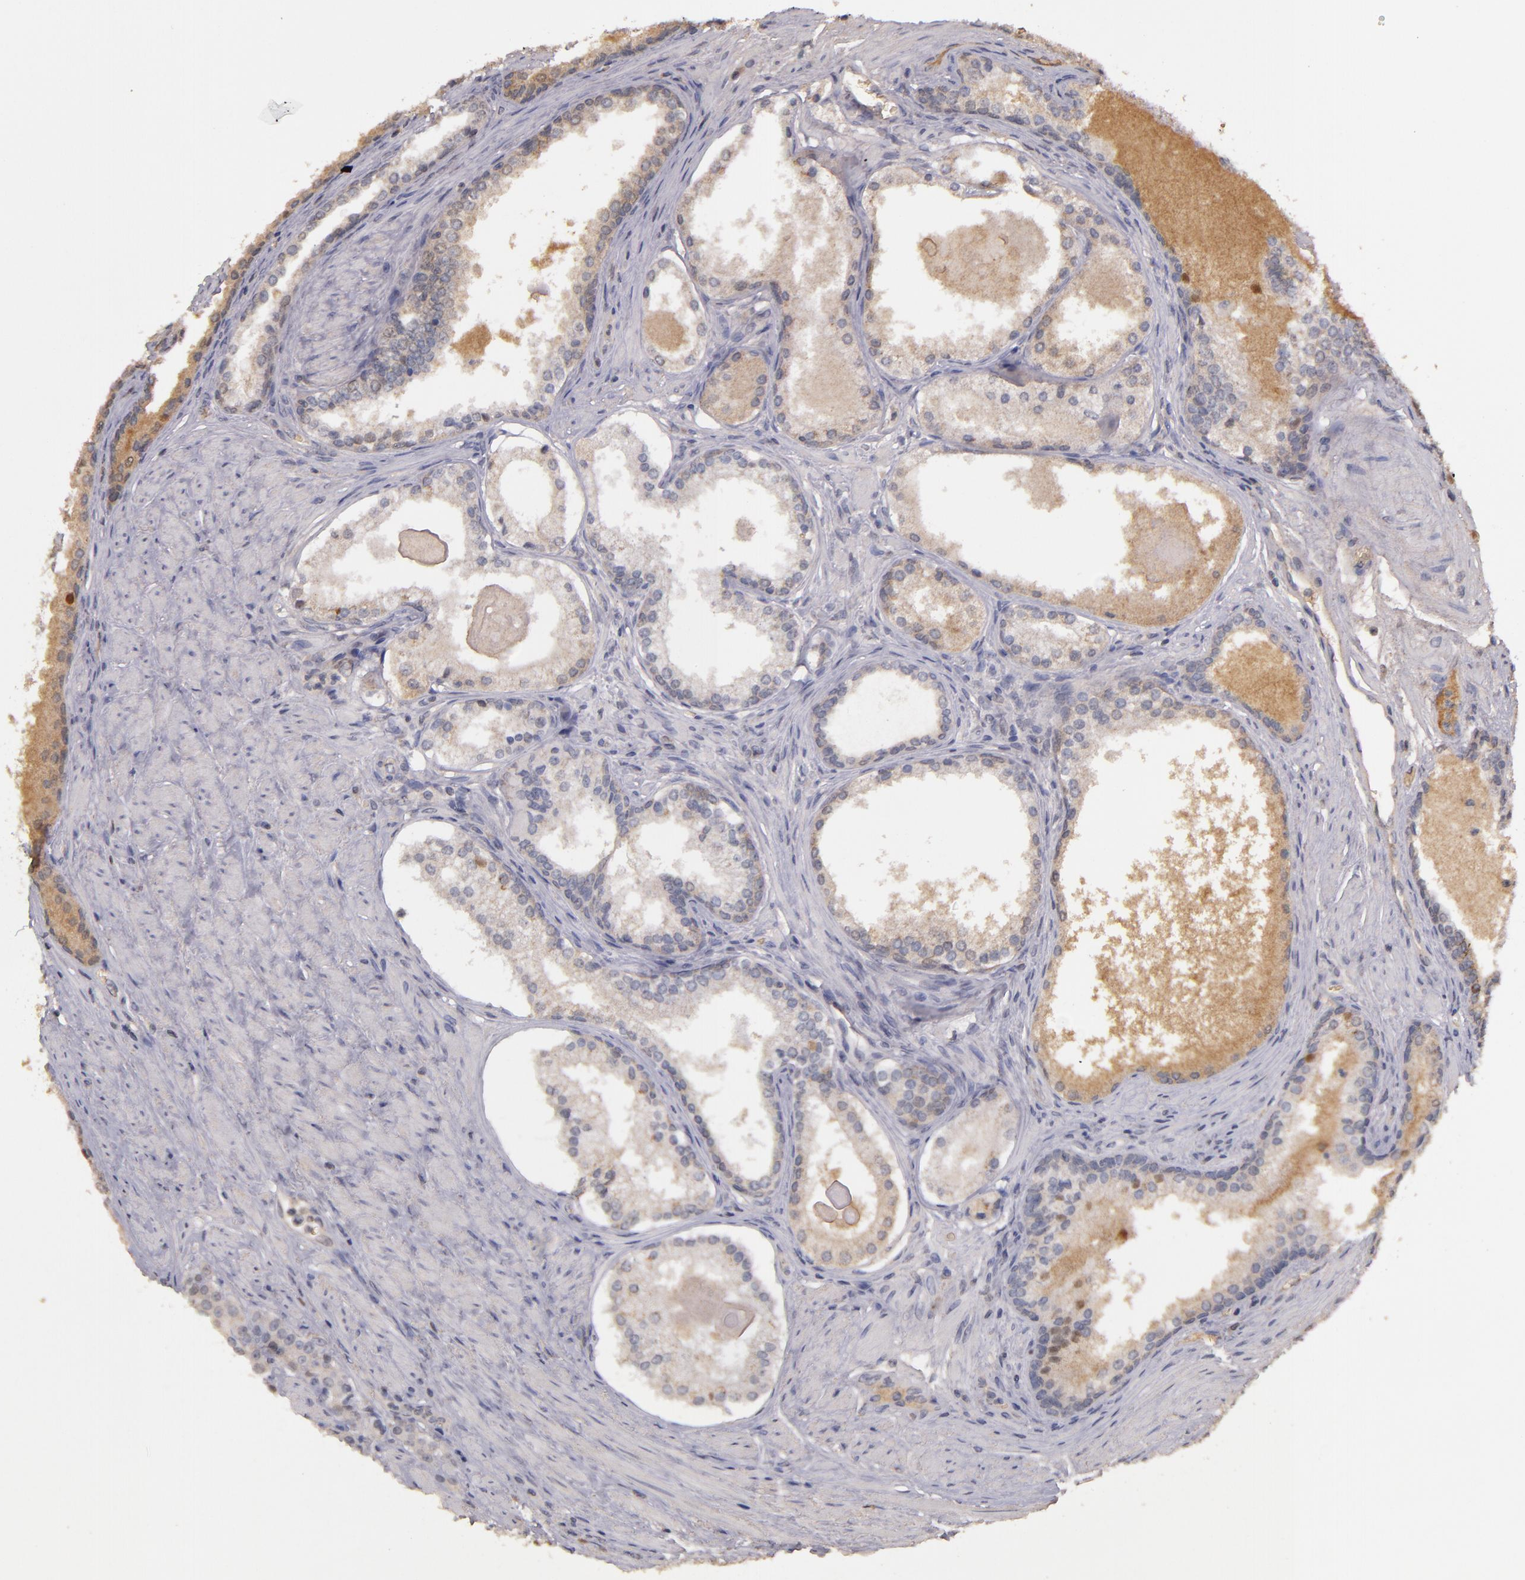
{"staining": {"intensity": "moderate", "quantity": "<25%", "location": "cytoplasmic/membranous"}, "tissue": "prostate cancer", "cell_type": "Tumor cells", "image_type": "cancer", "snomed": [{"axis": "morphology", "description": "Adenocarcinoma, Medium grade"}, {"axis": "topography", "description": "Prostate"}], "caption": "Immunohistochemical staining of human prostate cancer (medium-grade adenocarcinoma) exhibits moderate cytoplasmic/membranous protein positivity in approximately <25% of tumor cells.", "gene": "SERPINC1", "patient": {"sex": "male", "age": 72}}